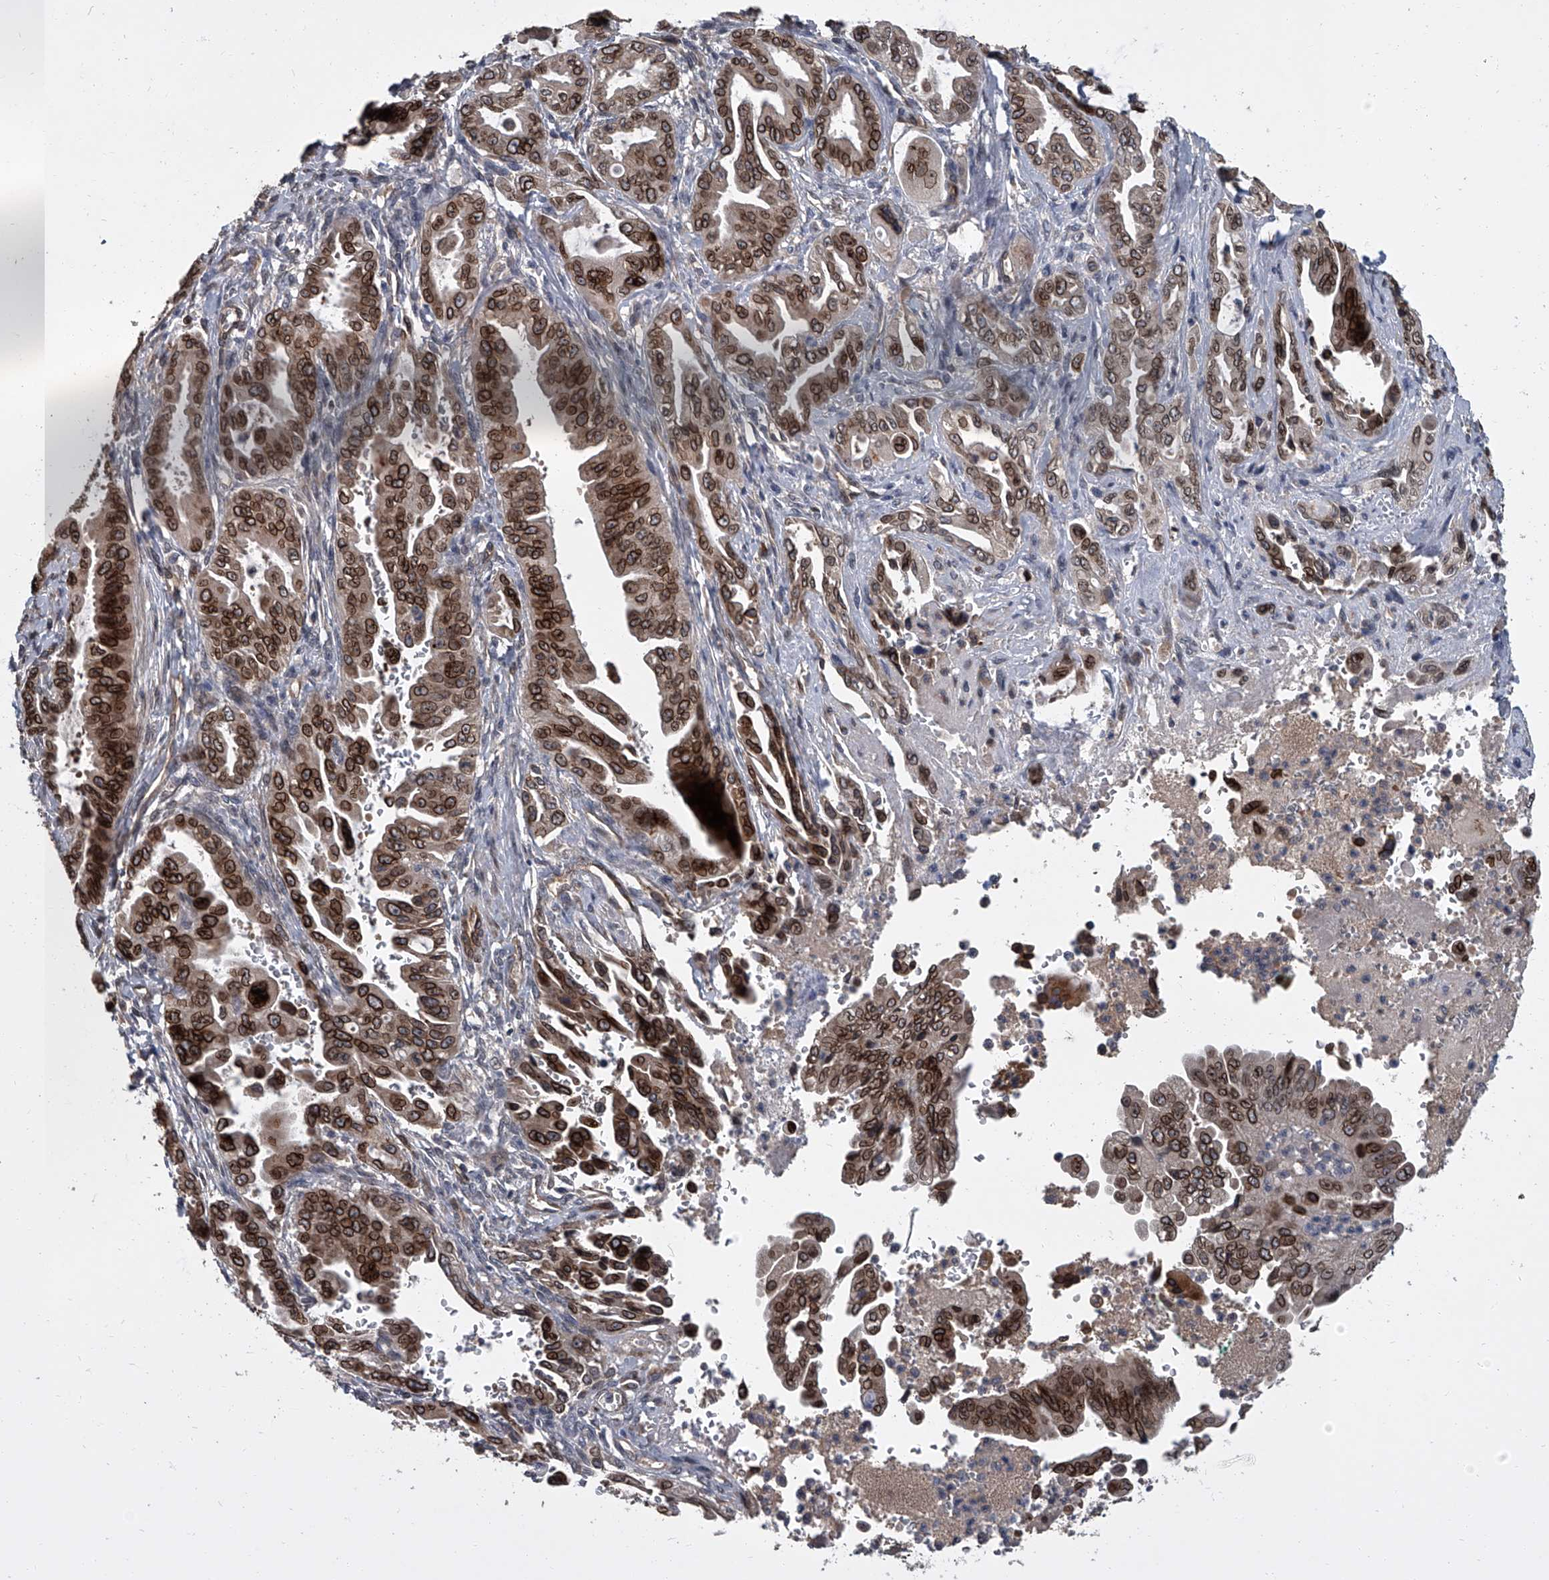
{"staining": {"intensity": "strong", "quantity": ">75%", "location": "cytoplasmic/membranous,nuclear"}, "tissue": "pancreatic cancer", "cell_type": "Tumor cells", "image_type": "cancer", "snomed": [{"axis": "morphology", "description": "Adenocarcinoma, NOS"}, {"axis": "topography", "description": "Pancreas"}], "caption": "A high amount of strong cytoplasmic/membranous and nuclear expression is seen in approximately >75% of tumor cells in adenocarcinoma (pancreatic) tissue.", "gene": "LRRC8C", "patient": {"sex": "male", "age": 70}}